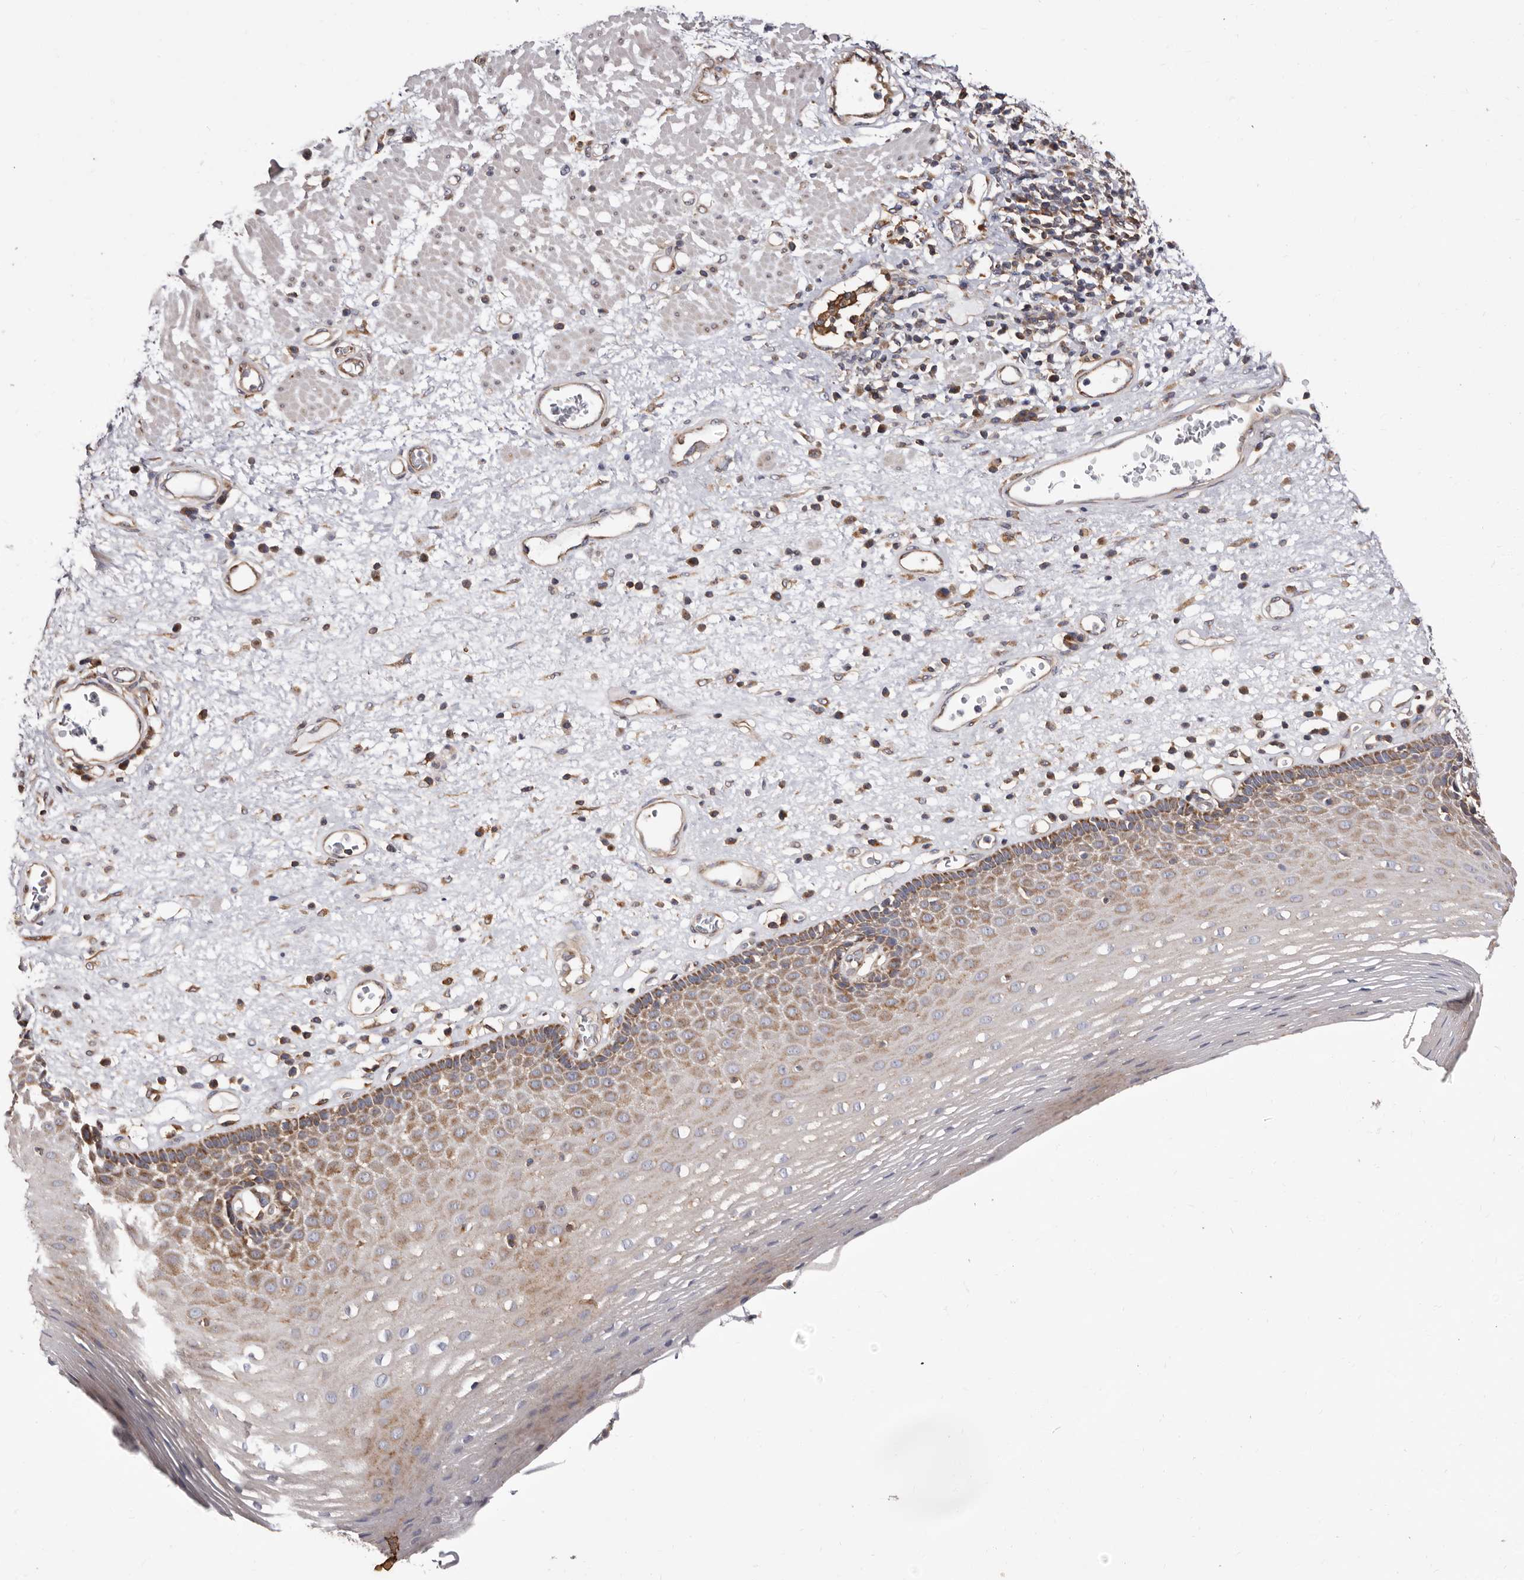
{"staining": {"intensity": "moderate", "quantity": ">75%", "location": "cytoplasmic/membranous"}, "tissue": "esophagus", "cell_type": "Squamous epithelial cells", "image_type": "normal", "snomed": [{"axis": "morphology", "description": "Normal tissue, NOS"}, {"axis": "morphology", "description": "Adenocarcinoma, NOS"}, {"axis": "topography", "description": "Esophagus"}], "caption": "Protein analysis of normal esophagus displays moderate cytoplasmic/membranous positivity in about >75% of squamous epithelial cells.", "gene": "COQ8B", "patient": {"sex": "male", "age": 62}}